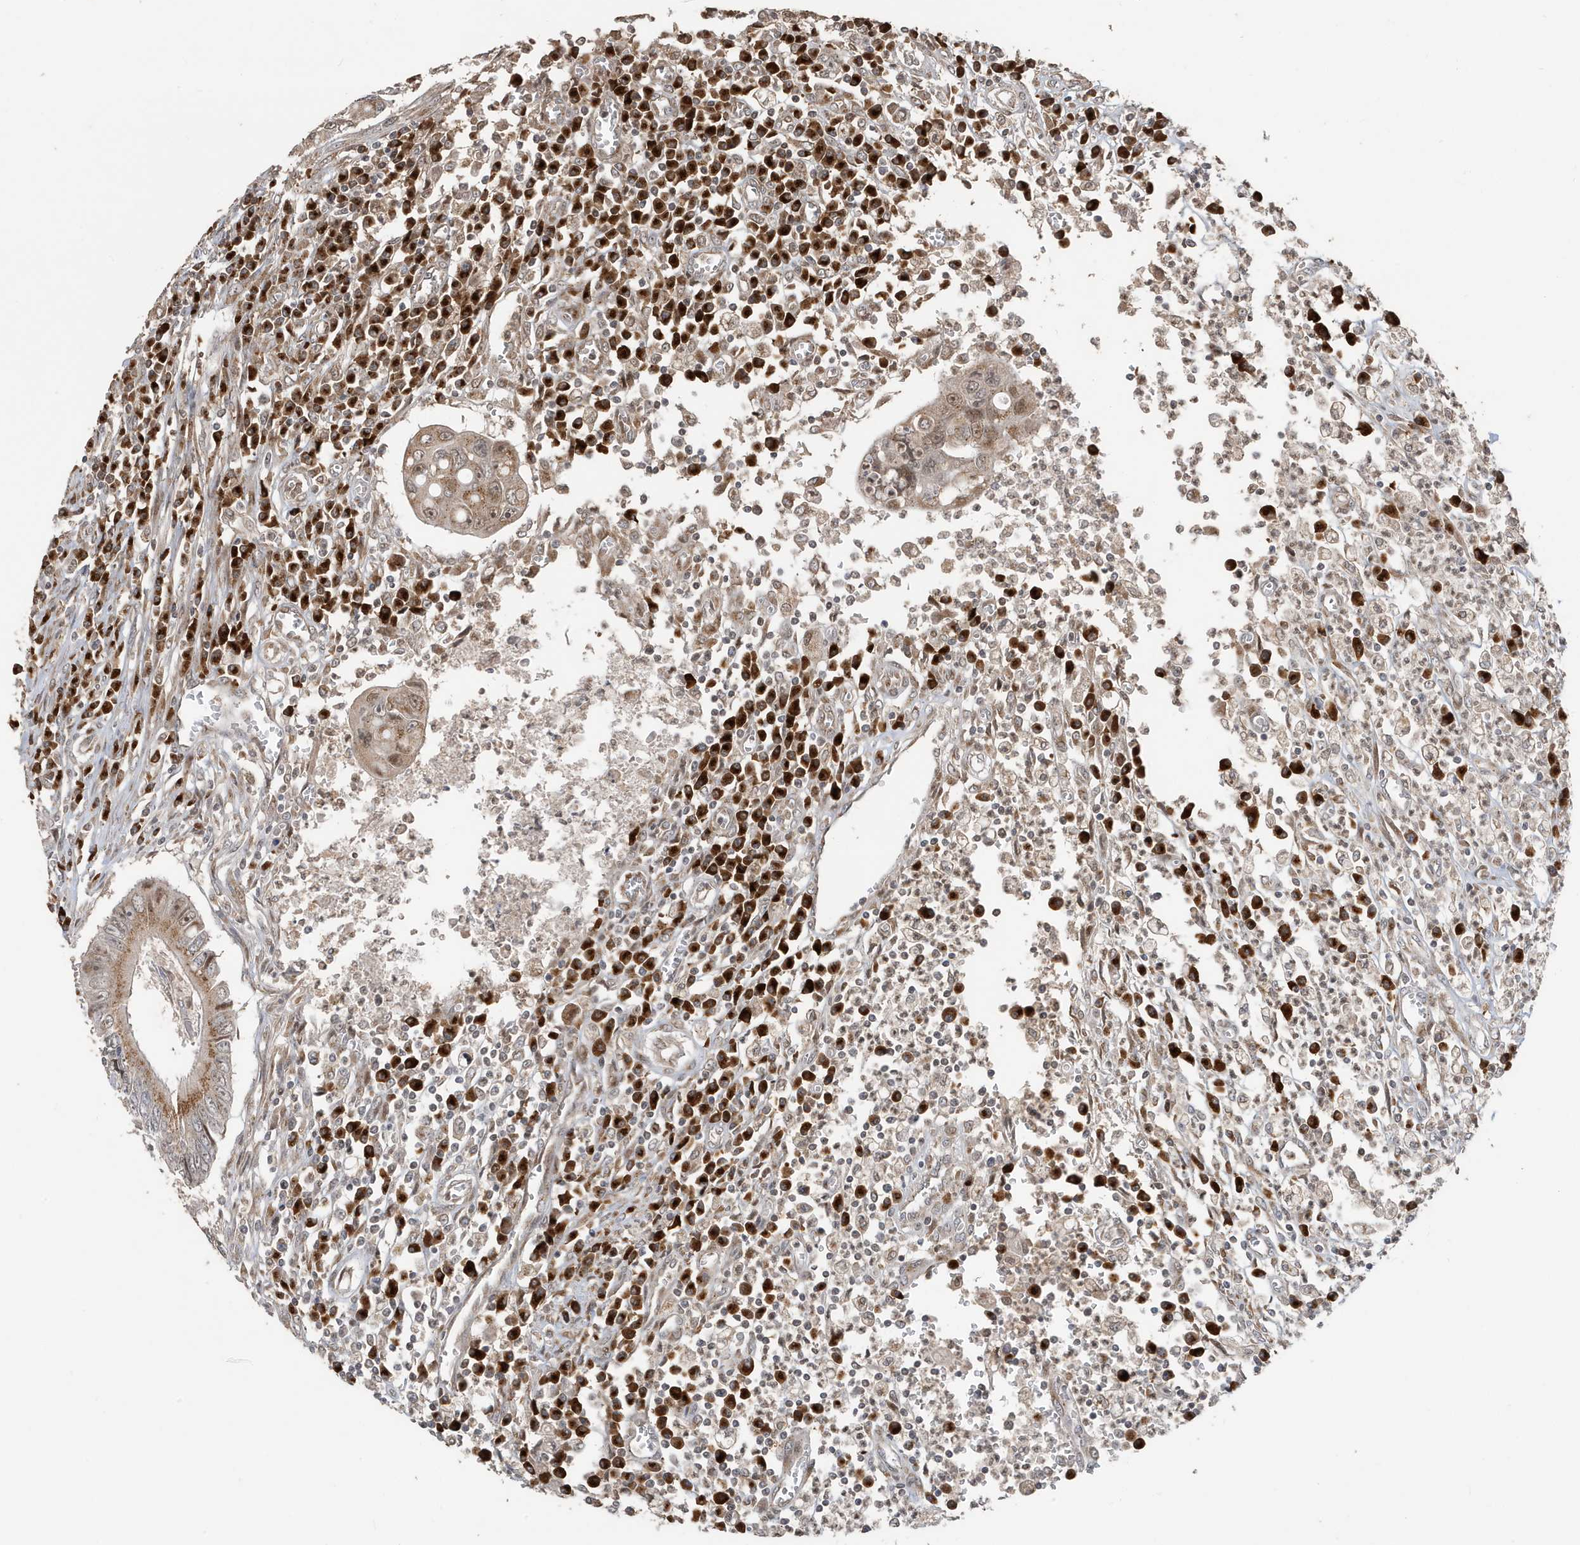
{"staining": {"intensity": "moderate", "quantity": ">75%", "location": "cytoplasmic/membranous"}, "tissue": "colorectal cancer", "cell_type": "Tumor cells", "image_type": "cancer", "snomed": [{"axis": "morphology", "description": "Inflammation, NOS"}, {"axis": "morphology", "description": "Adenocarcinoma, NOS"}, {"axis": "topography", "description": "Colon"}], "caption": "There is medium levels of moderate cytoplasmic/membranous staining in tumor cells of colorectal cancer (adenocarcinoma), as demonstrated by immunohistochemical staining (brown color).", "gene": "RER1", "patient": {"sex": "male", "age": 72}}